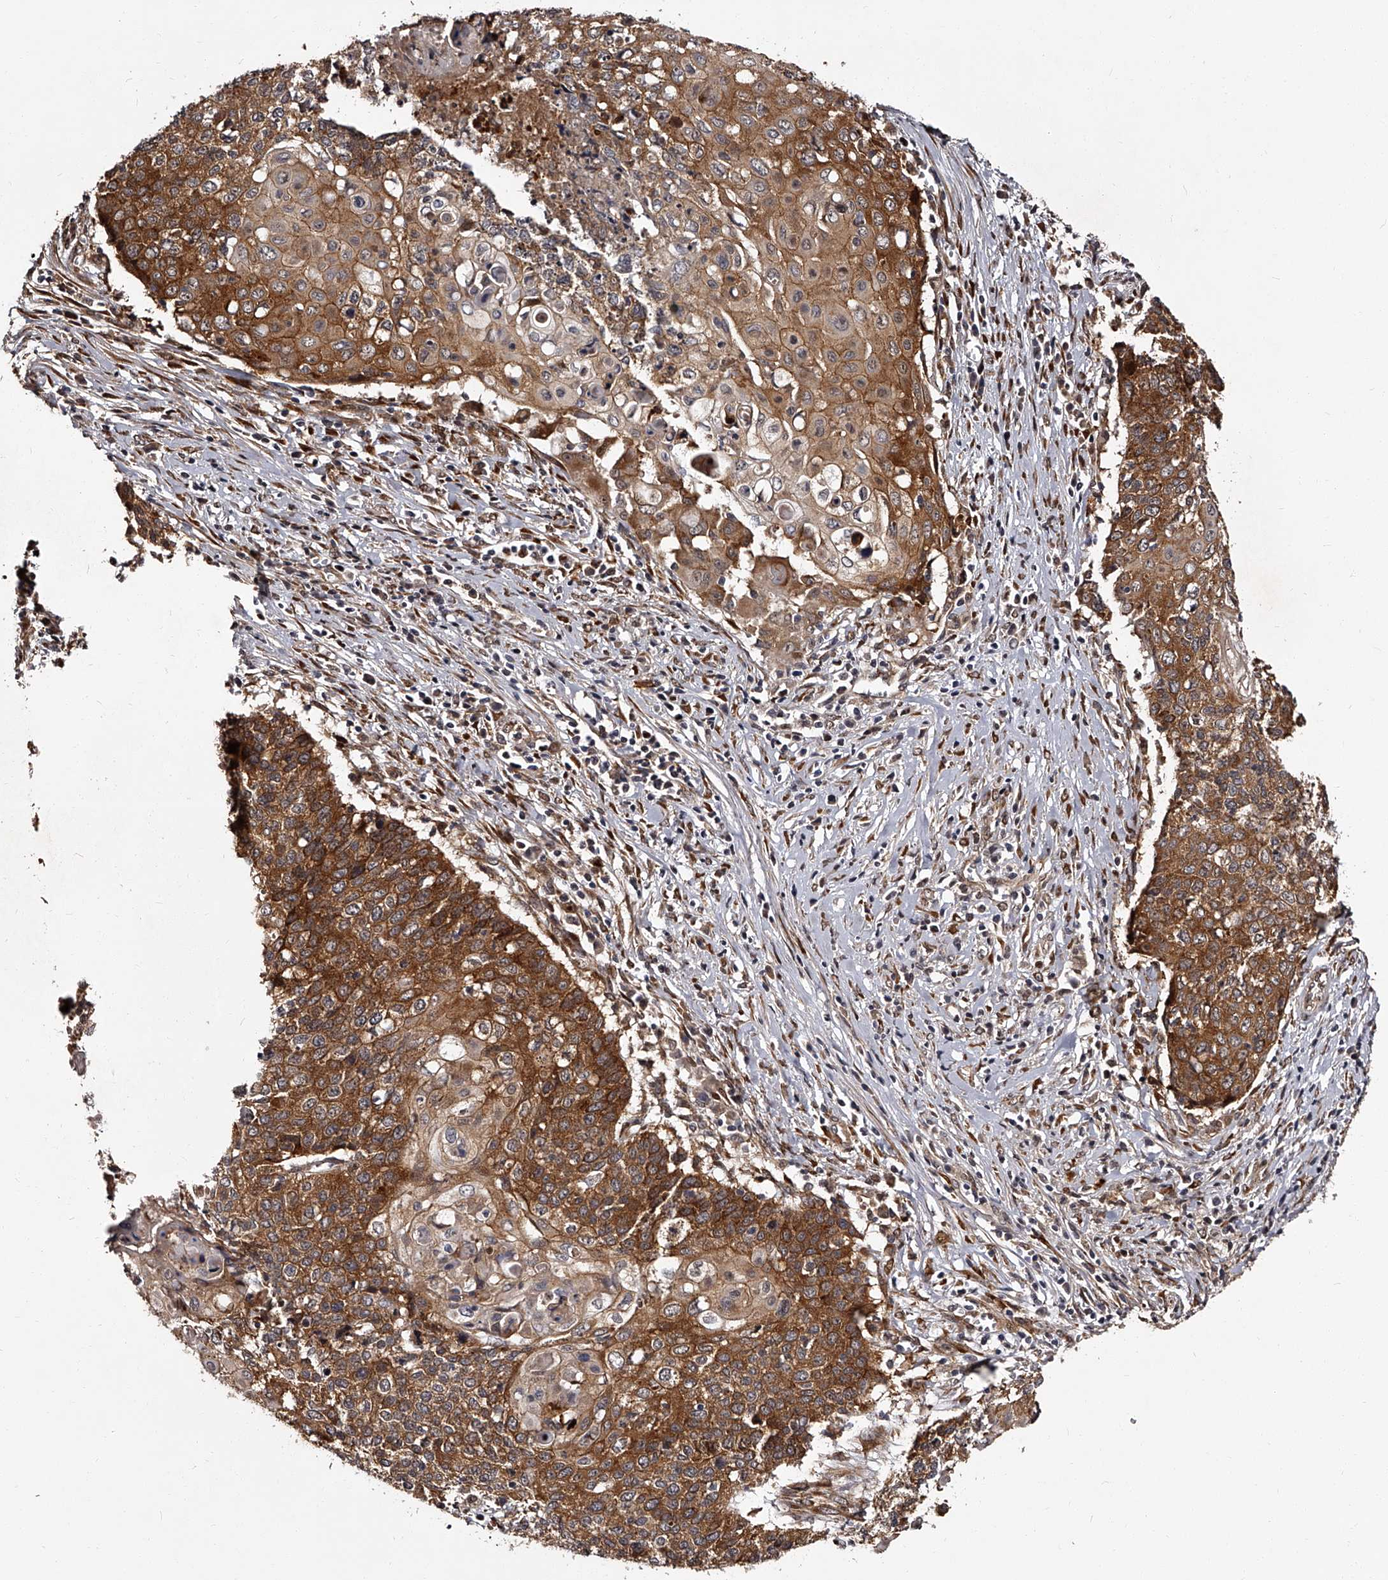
{"staining": {"intensity": "strong", "quantity": ">75%", "location": "cytoplasmic/membranous"}, "tissue": "cervical cancer", "cell_type": "Tumor cells", "image_type": "cancer", "snomed": [{"axis": "morphology", "description": "Squamous cell carcinoma, NOS"}, {"axis": "topography", "description": "Cervix"}], "caption": "Immunohistochemical staining of cervical squamous cell carcinoma shows high levels of strong cytoplasmic/membranous positivity in approximately >75% of tumor cells. (DAB = brown stain, brightfield microscopy at high magnification).", "gene": "RSC1A1", "patient": {"sex": "female", "age": 39}}